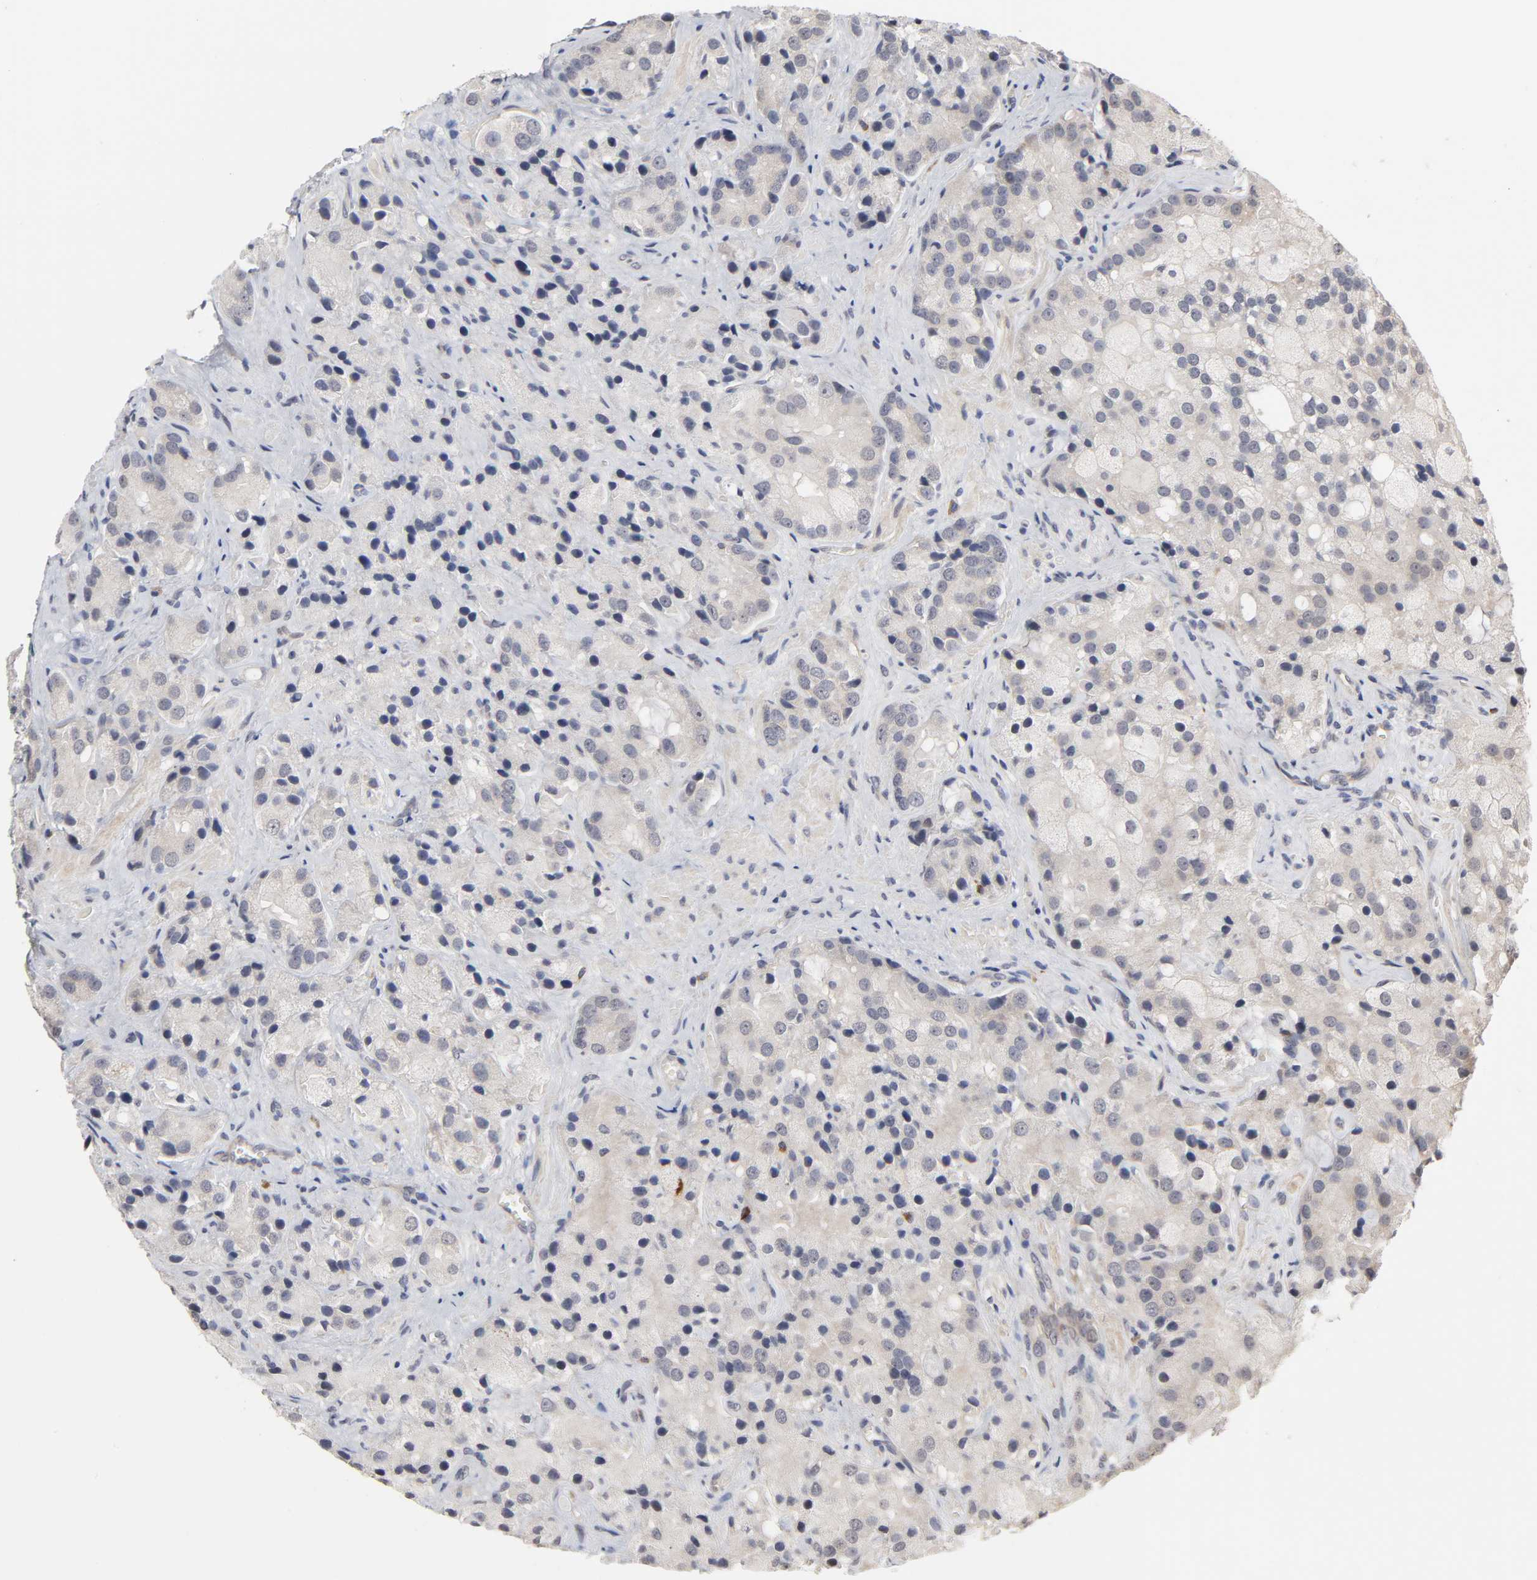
{"staining": {"intensity": "weak", "quantity": "<25%", "location": "cytoplasmic/membranous"}, "tissue": "prostate cancer", "cell_type": "Tumor cells", "image_type": "cancer", "snomed": [{"axis": "morphology", "description": "Adenocarcinoma, High grade"}, {"axis": "topography", "description": "Prostate"}], "caption": "Prostate cancer was stained to show a protein in brown. There is no significant staining in tumor cells.", "gene": "HNF4A", "patient": {"sex": "male", "age": 70}}